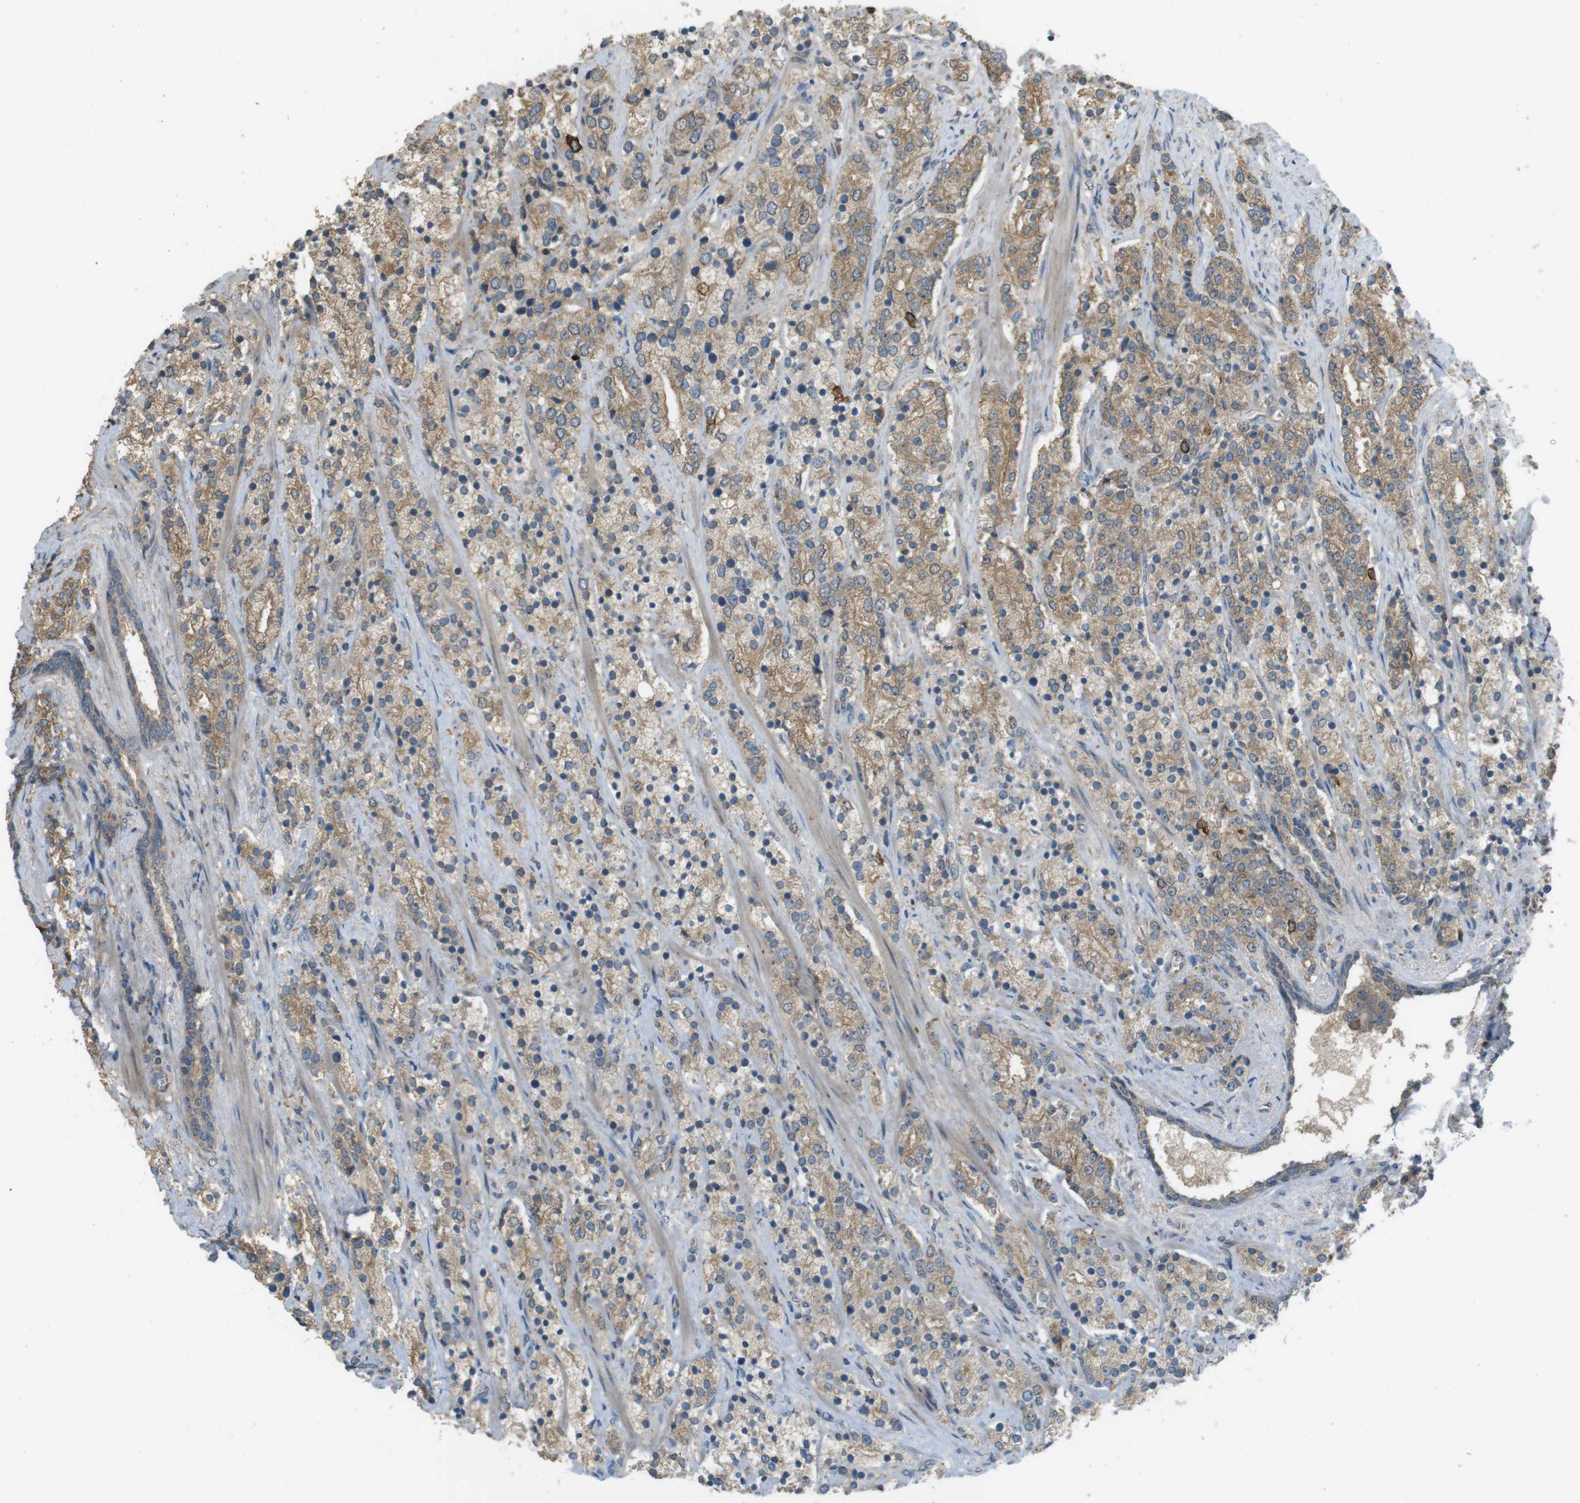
{"staining": {"intensity": "moderate", "quantity": ">75%", "location": "cytoplasmic/membranous"}, "tissue": "prostate cancer", "cell_type": "Tumor cells", "image_type": "cancer", "snomed": [{"axis": "morphology", "description": "Adenocarcinoma, High grade"}, {"axis": "topography", "description": "Prostate"}], "caption": "Prostate high-grade adenocarcinoma stained for a protein (brown) demonstrates moderate cytoplasmic/membranous positive staining in about >75% of tumor cells.", "gene": "ZDHHC20", "patient": {"sex": "male", "age": 71}}